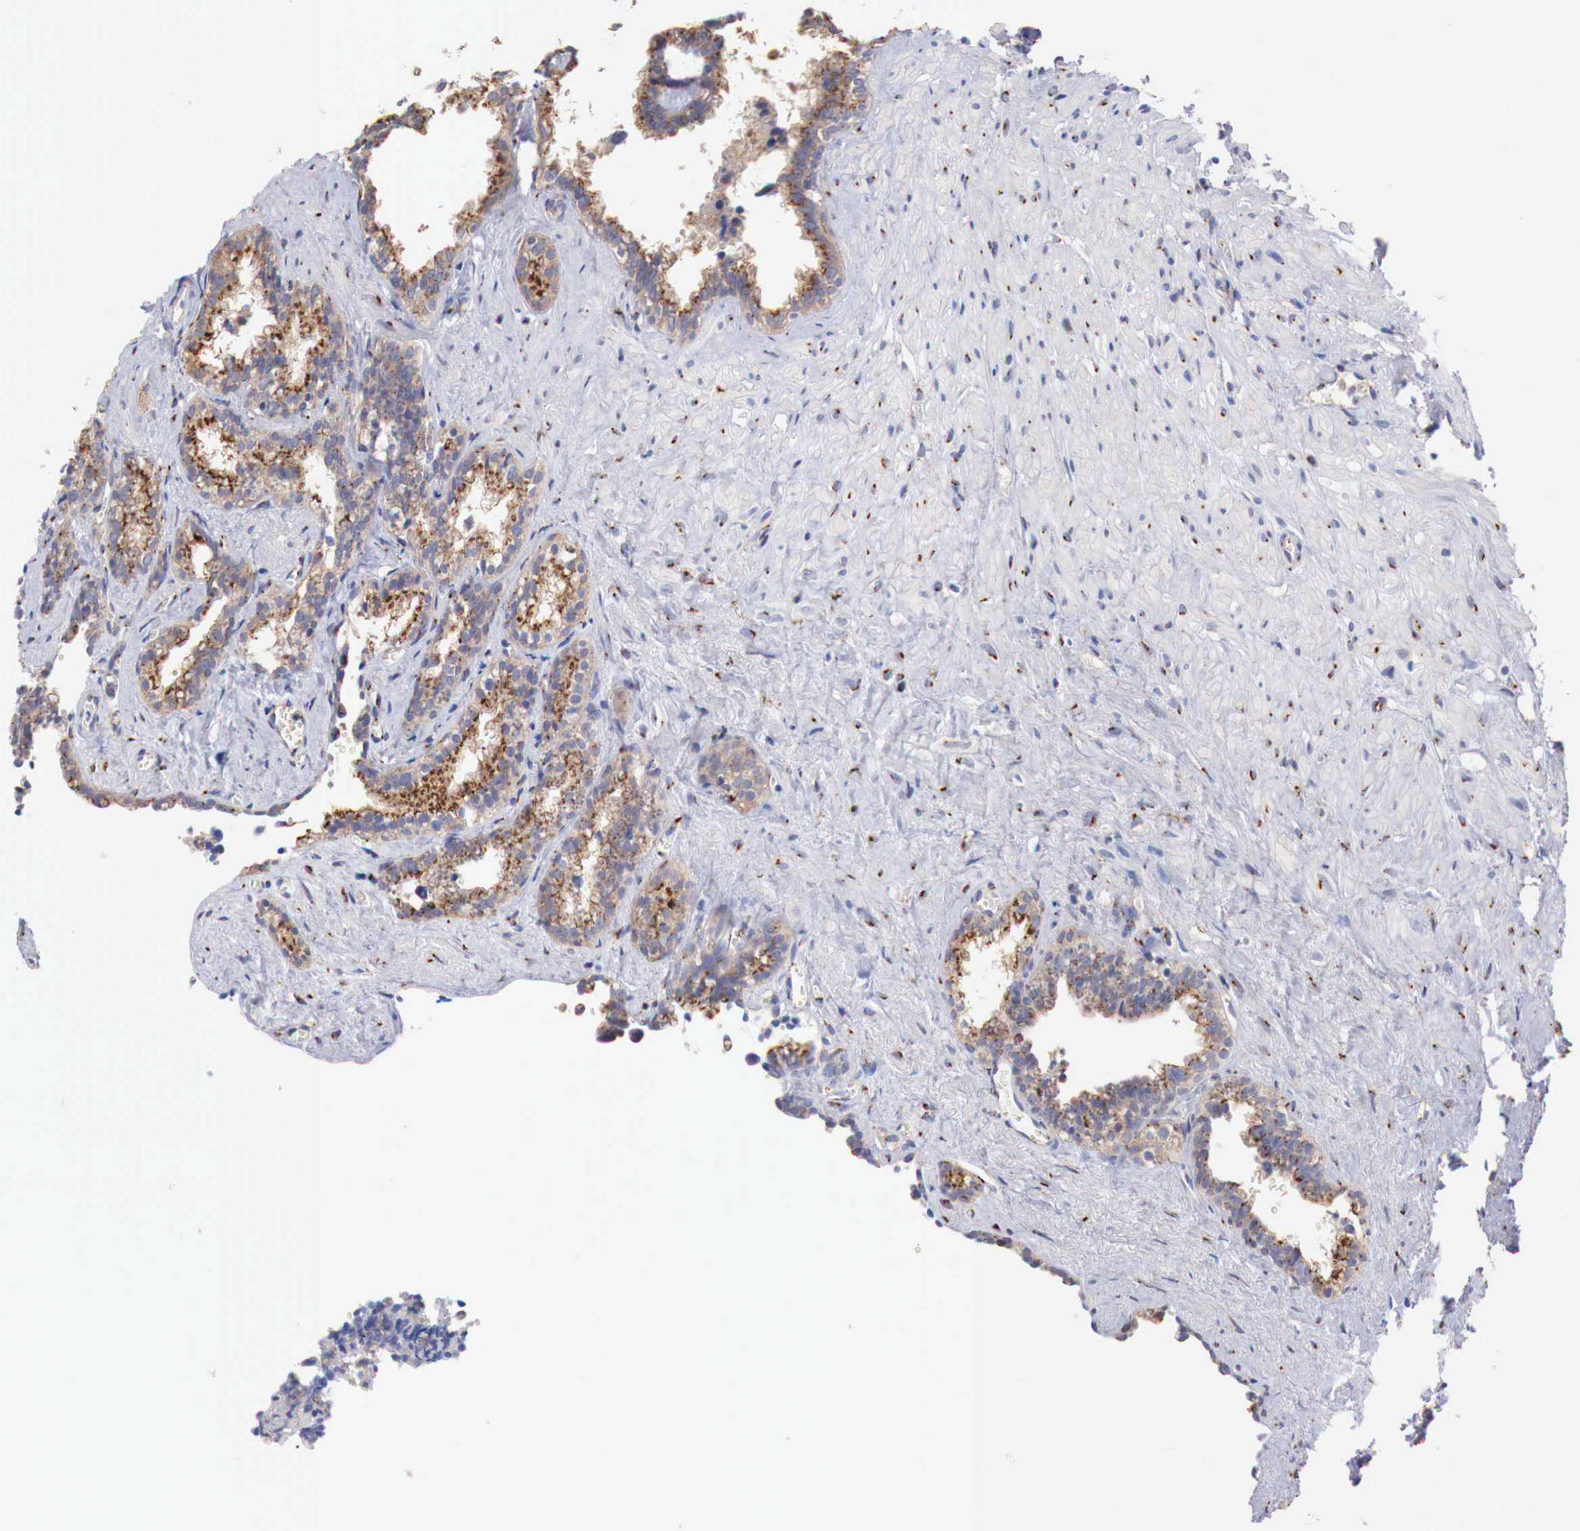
{"staining": {"intensity": "strong", "quantity": ">75%", "location": "cytoplasmic/membranous"}, "tissue": "seminal vesicle", "cell_type": "Glandular cells", "image_type": "normal", "snomed": [{"axis": "morphology", "description": "Normal tissue, NOS"}, {"axis": "topography", "description": "Seminal veicle"}], "caption": "IHC micrograph of unremarkable seminal vesicle: human seminal vesicle stained using immunohistochemistry (IHC) shows high levels of strong protein expression localized specifically in the cytoplasmic/membranous of glandular cells, appearing as a cytoplasmic/membranous brown color.", "gene": "SYAP1", "patient": {"sex": "male", "age": 60}}